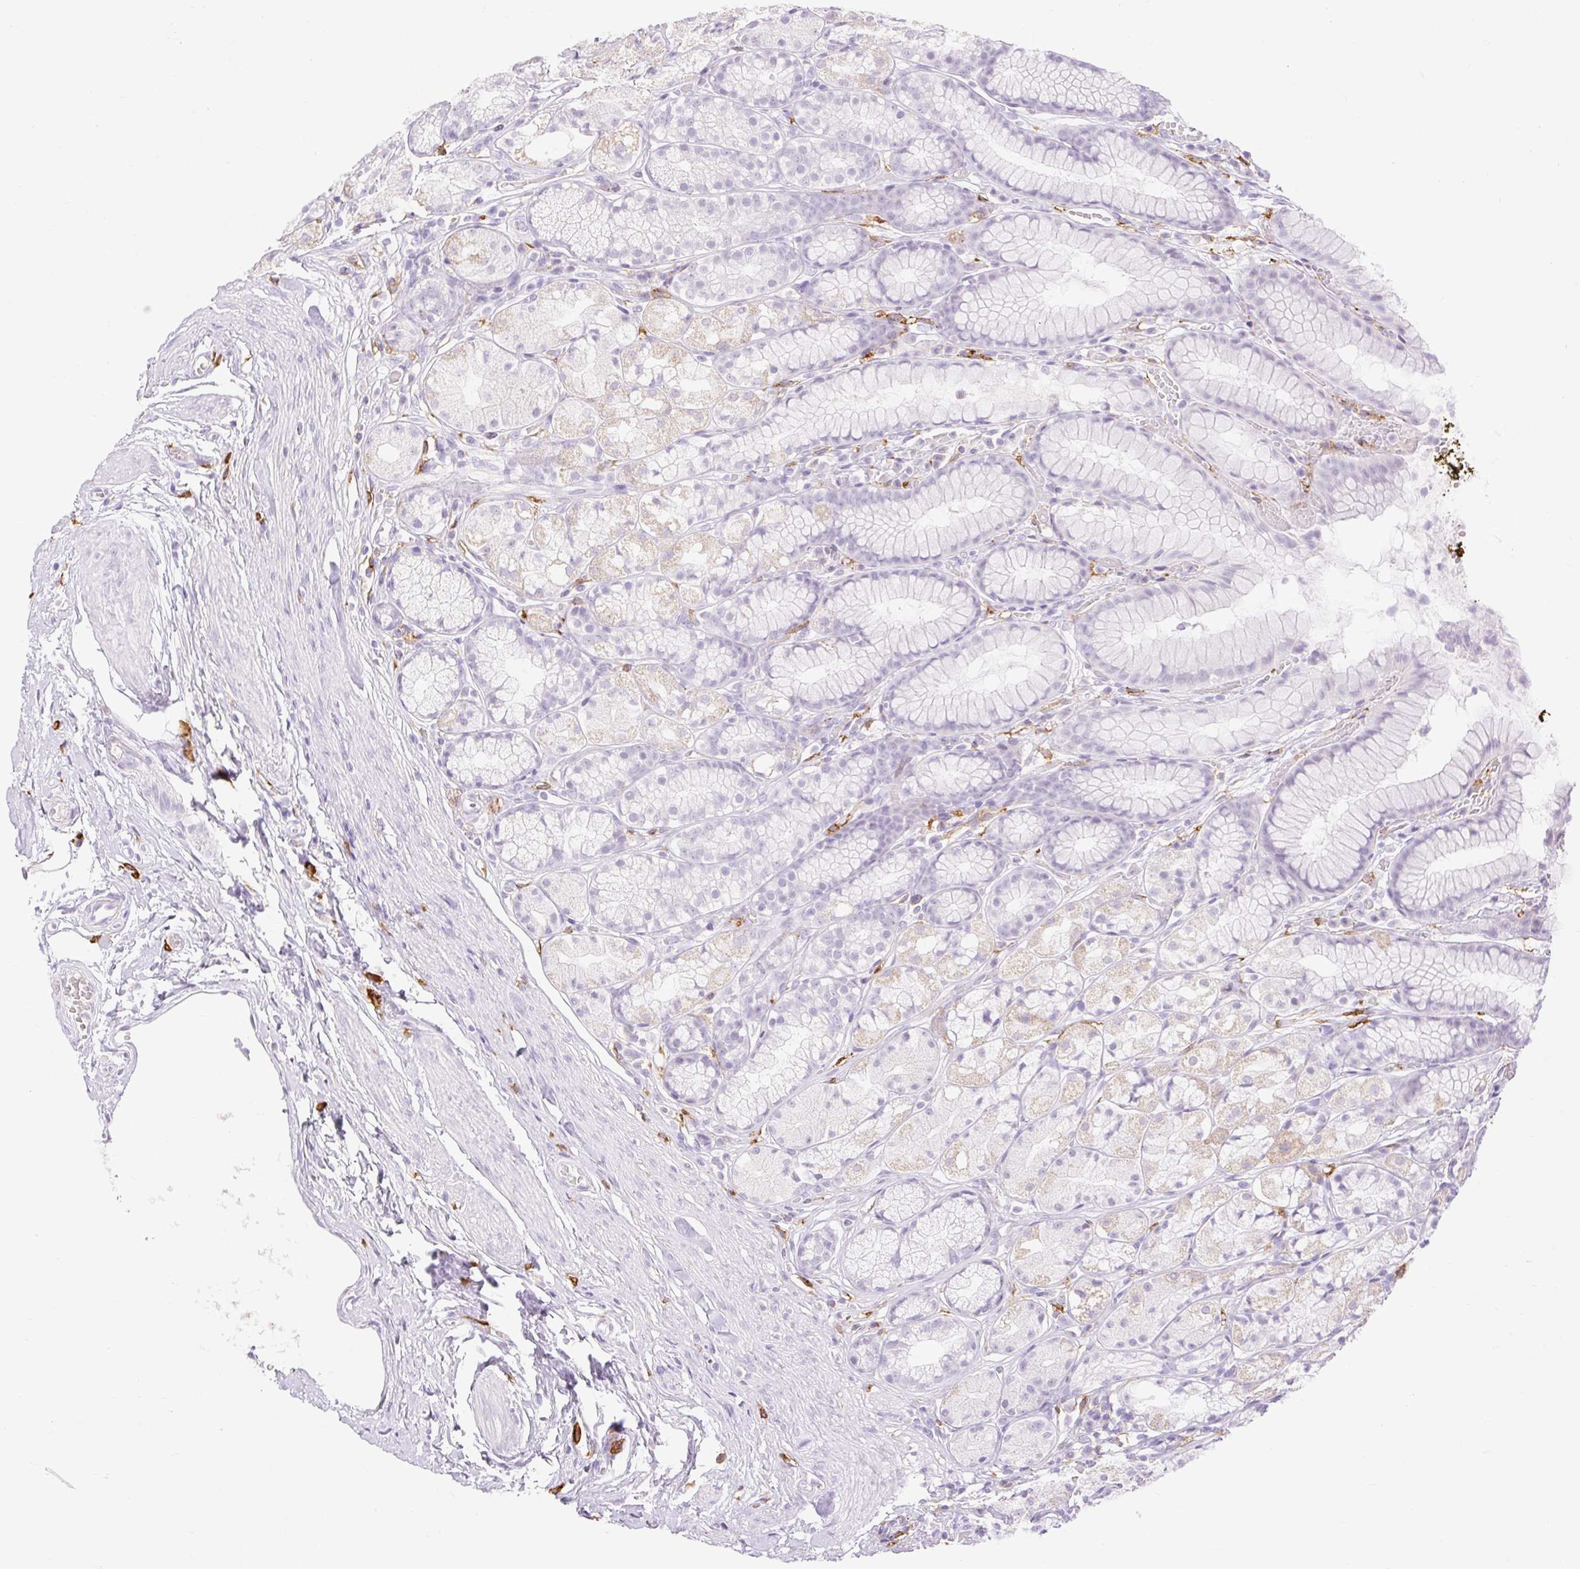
{"staining": {"intensity": "negative", "quantity": "none", "location": "none"}, "tissue": "stomach", "cell_type": "Glandular cells", "image_type": "normal", "snomed": [{"axis": "morphology", "description": "Normal tissue, NOS"}, {"axis": "topography", "description": "Smooth muscle"}, {"axis": "topography", "description": "Stomach"}], "caption": "Histopathology image shows no protein staining in glandular cells of unremarkable stomach. (Stains: DAB (3,3'-diaminobenzidine) immunohistochemistry (IHC) with hematoxylin counter stain, Microscopy: brightfield microscopy at high magnification).", "gene": "SIGLEC1", "patient": {"sex": "male", "age": 70}}